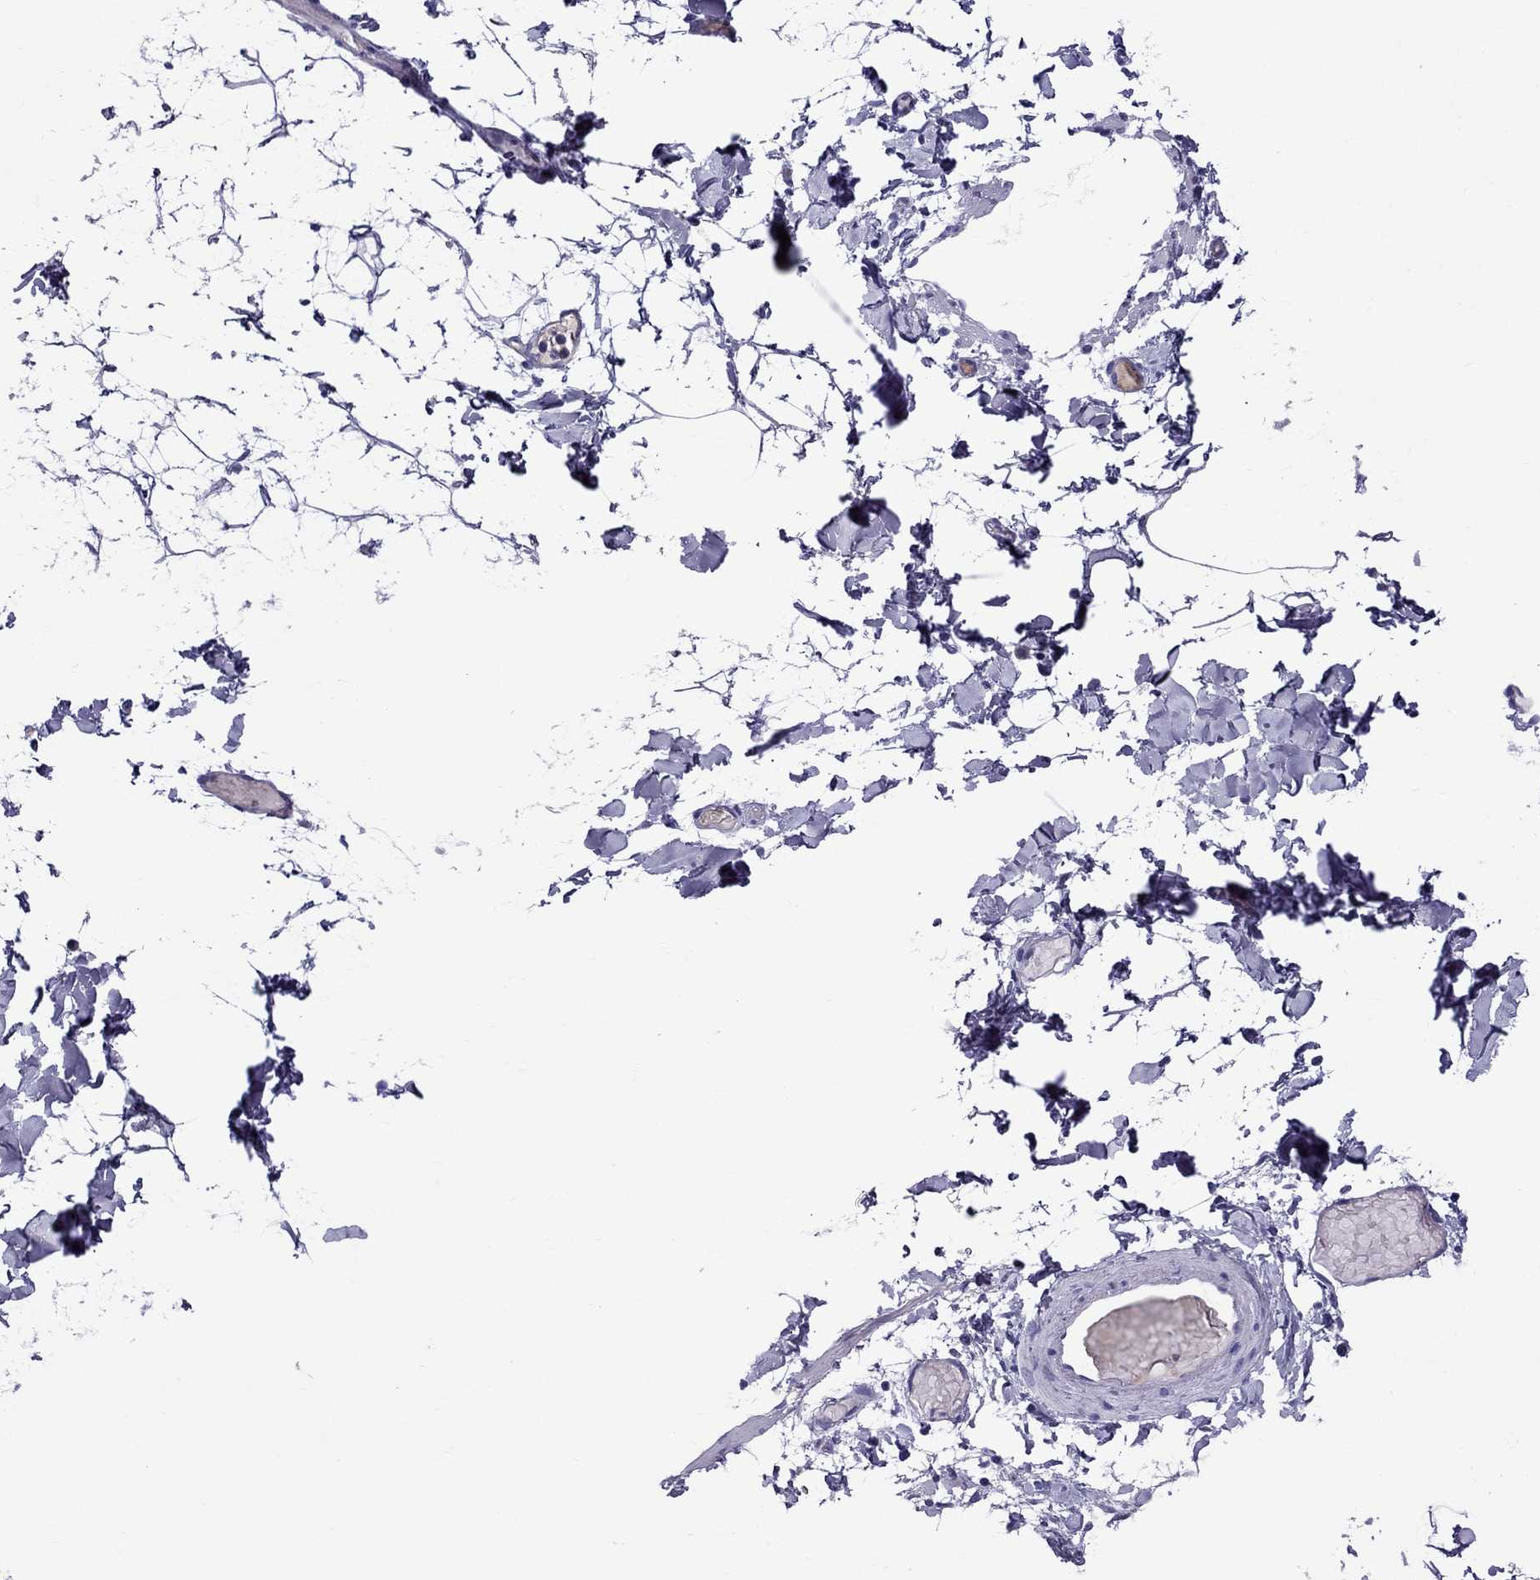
{"staining": {"intensity": "negative", "quantity": "none", "location": "none"}, "tissue": "adipose tissue", "cell_type": "Adipocytes", "image_type": "normal", "snomed": [{"axis": "morphology", "description": "Normal tissue, NOS"}, {"axis": "topography", "description": "Gallbladder"}, {"axis": "topography", "description": "Peripheral nerve tissue"}], "caption": "Adipocytes are negative for protein expression in benign human adipose tissue. (DAB immunohistochemistry visualized using brightfield microscopy, high magnification).", "gene": "SCART1", "patient": {"sex": "female", "age": 45}}